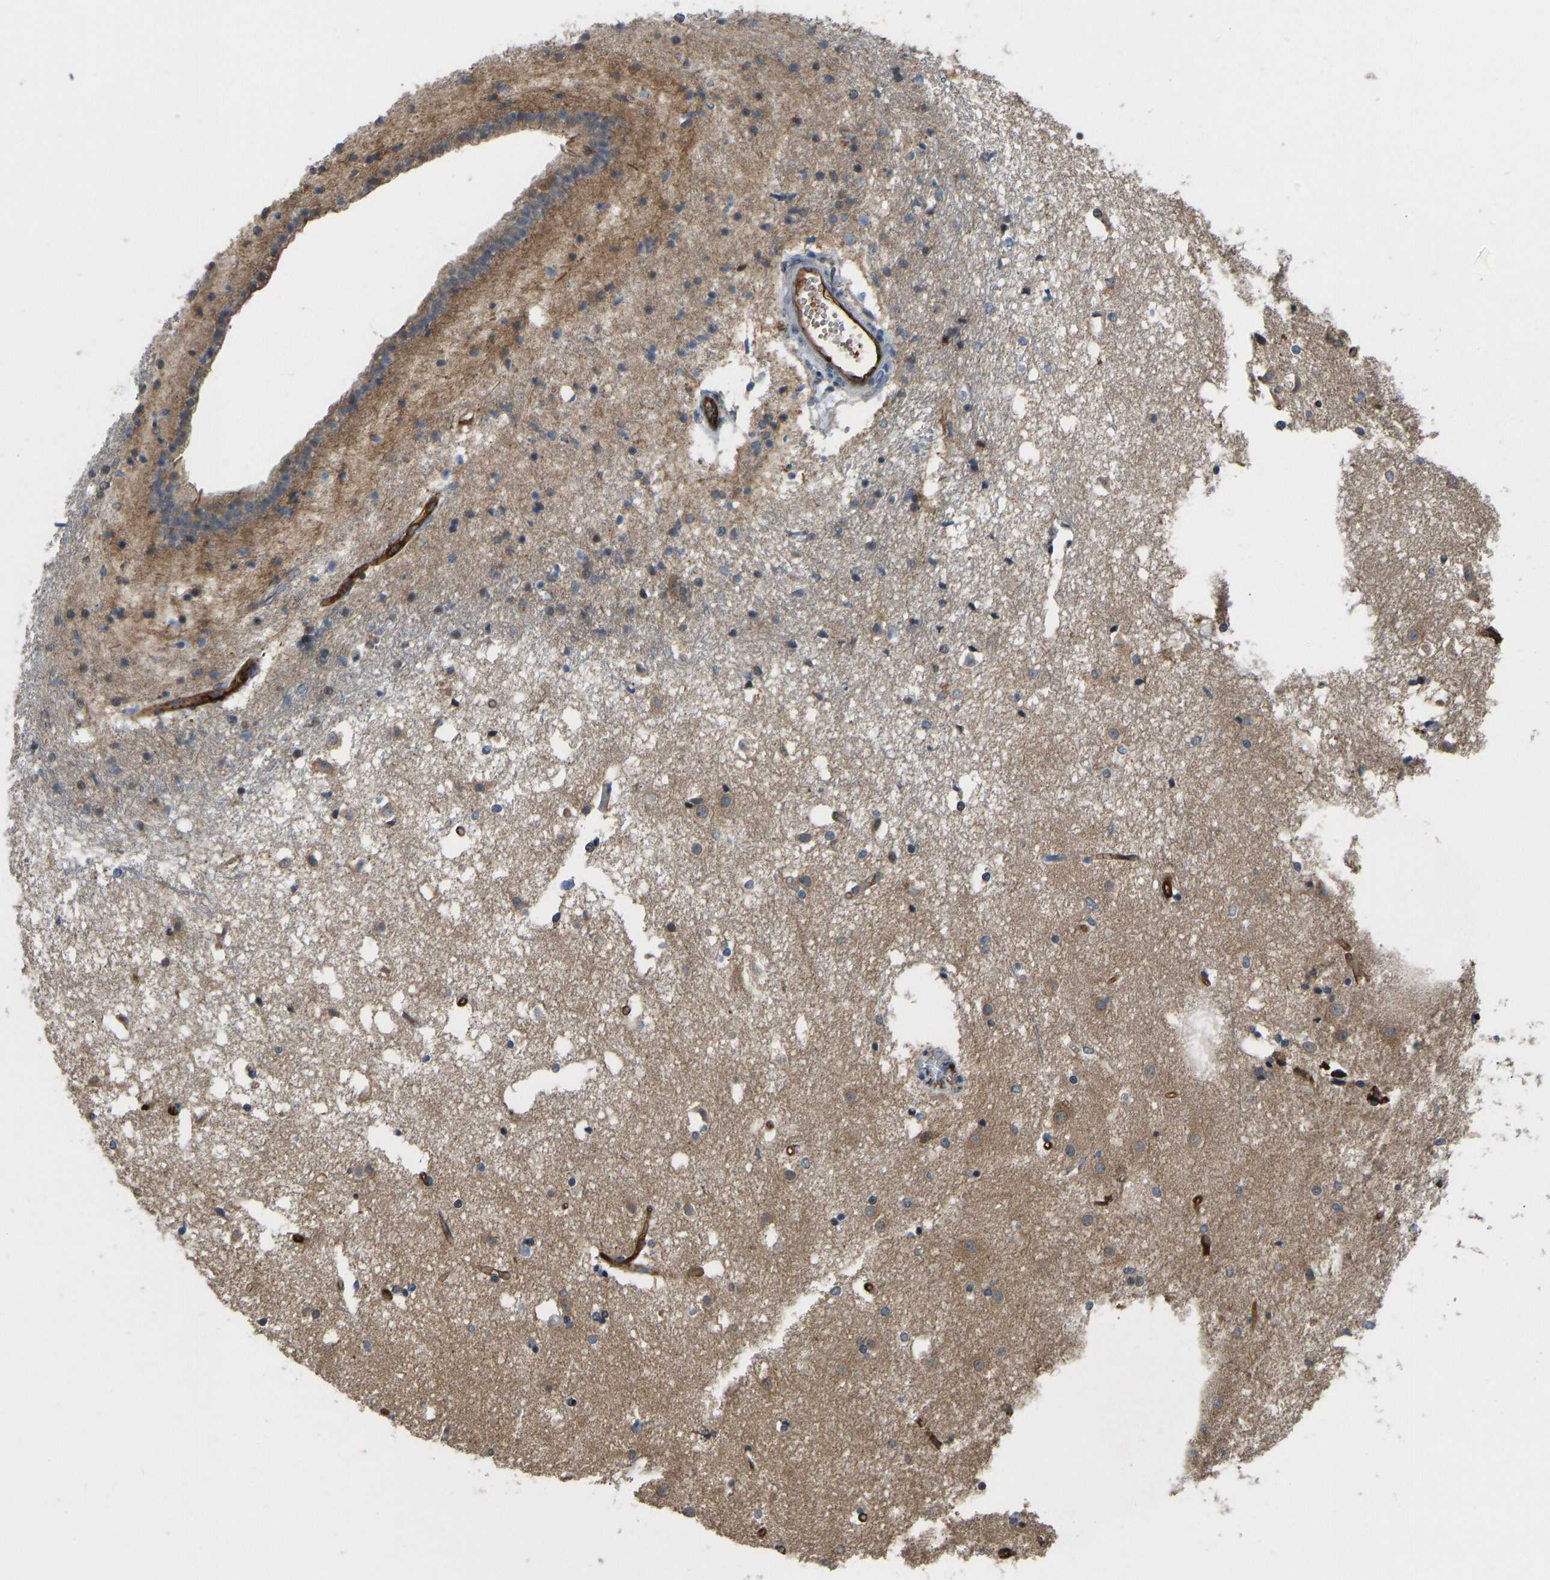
{"staining": {"intensity": "moderate", "quantity": "<25%", "location": "cytoplasmic/membranous"}, "tissue": "caudate", "cell_type": "Glial cells", "image_type": "normal", "snomed": [{"axis": "morphology", "description": "Normal tissue, NOS"}, {"axis": "topography", "description": "Lateral ventricle wall"}], "caption": "Immunohistochemistry micrograph of benign human caudate stained for a protein (brown), which displays low levels of moderate cytoplasmic/membranous staining in about <25% of glial cells.", "gene": "CCT8", "patient": {"sex": "male", "age": 45}}